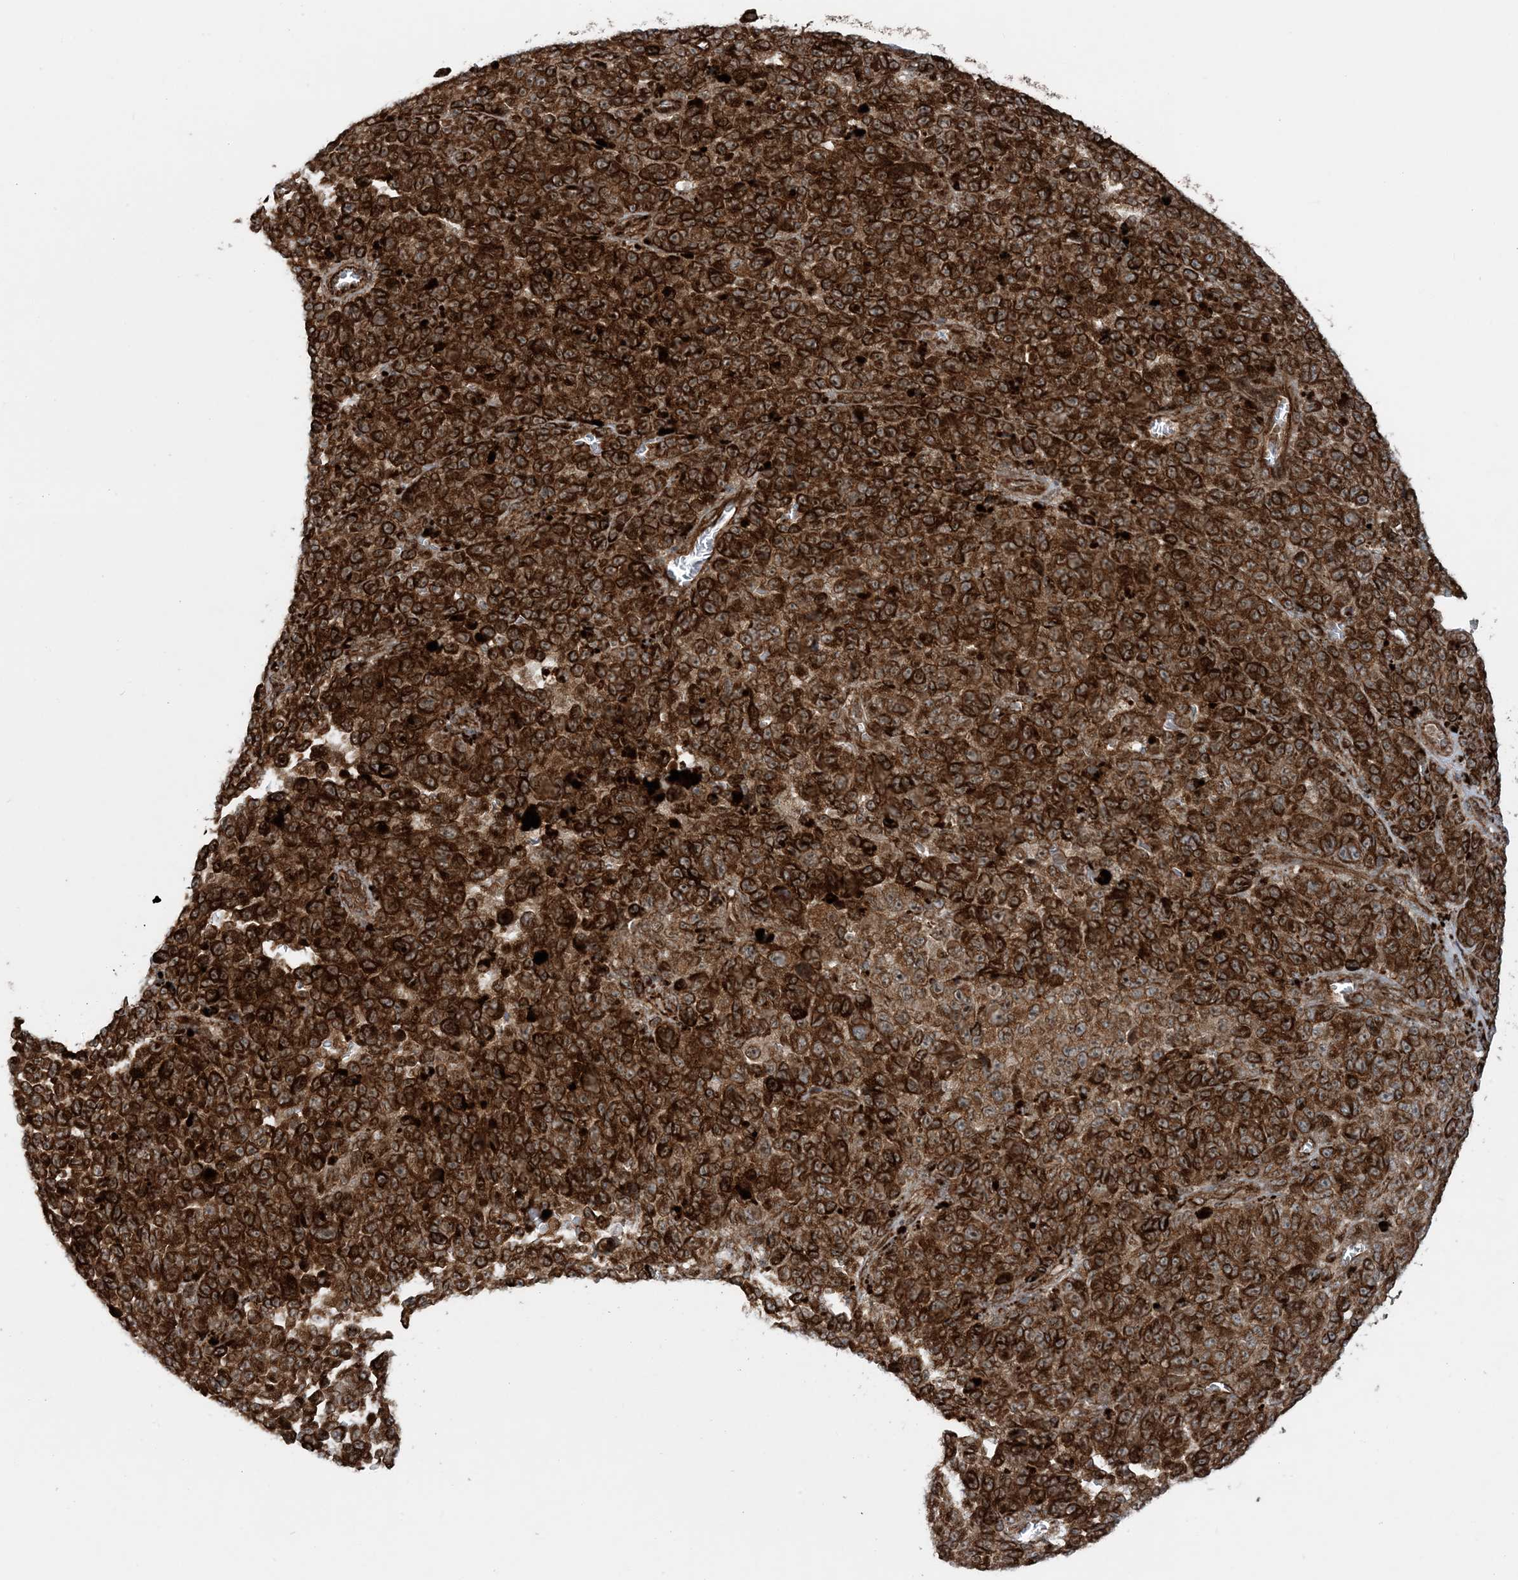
{"staining": {"intensity": "strong", "quantity": "25%-75%", "location": "cytoplasmic/membranous"}, "tissue": "melanoma", "cell_type": "Tumor cells", "image_type": "cancer", "snomed": [{"axis": "morphology", "description": "Malignant melanoma, NOS"}, {"axis": "topography", "description": "Skin"}], "caption": "Immunohistochemical staining of malignant melanoma demonstrates strong cytoplasmic/membranous protein expression in approximately 25%-75% of tumor cells.", "gene": "EDEM2", "patient": {"sex": "female", "age": 82}}